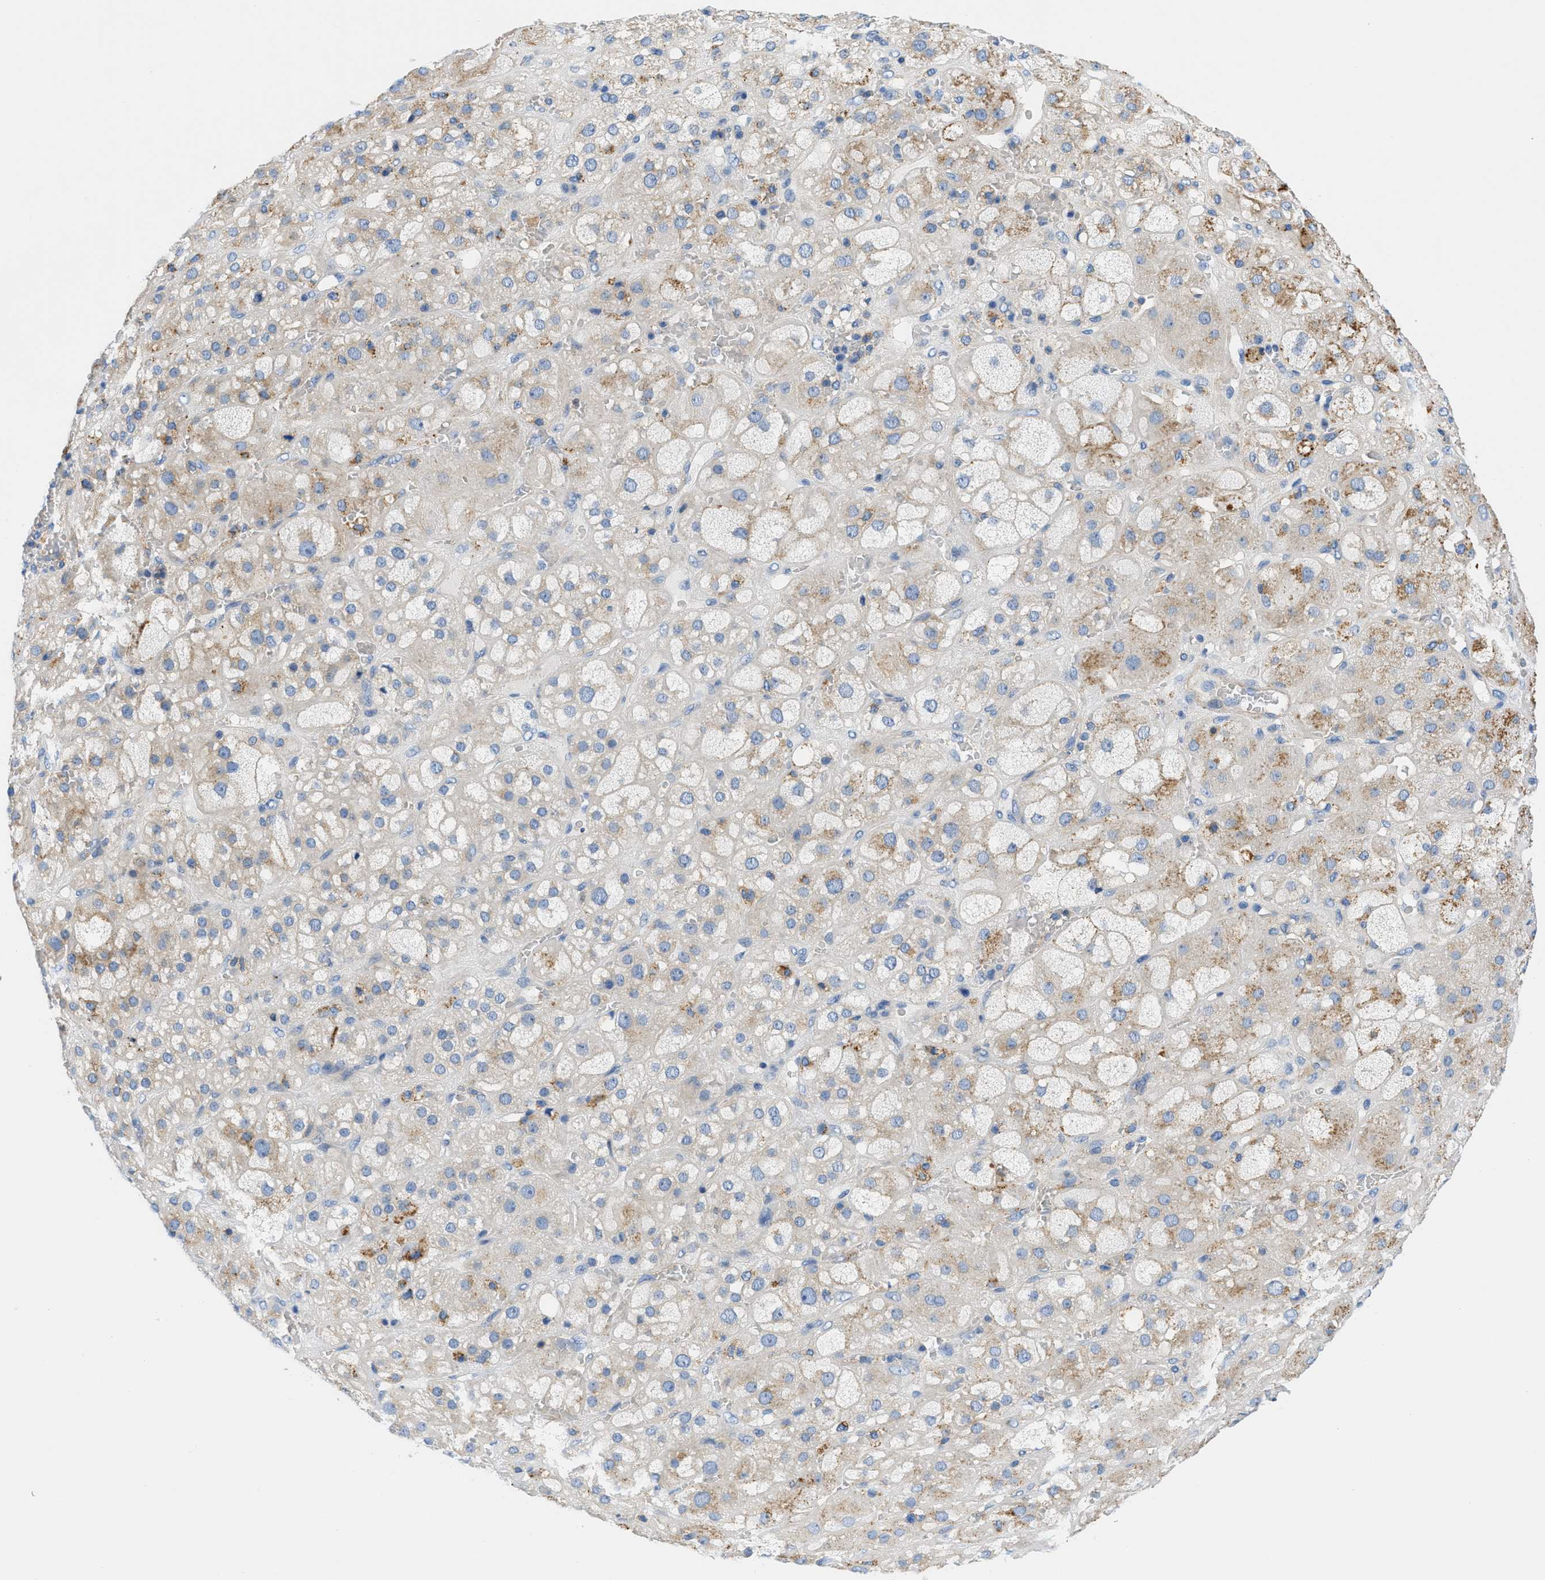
{"staining": {"intensity": "weak", "quantity": "25%-75%", "location": "cytoplasmic/membranous"}, "tissue": "adrenal gland", "cell_type": "Glandular cells", "image_type": "normal", "snomed": [{"axis": "morphology", "description": "Normal tissue, NOS"}, {"axis": "topography", "description": "Adrenal gland"}], "caption": "Immunohistochemical staining of unremarkable human adrenal gland reveals 25%-75% levels of weak cytoplasmic/membranous protein staining in approximately 25%-75% of glandular cells. The staining was performed using DAB (3,3'-diaminobenzidine) to visualize the protein expression in brown, while the nuclei were stained in blue with hematoxylin (Magnification: 20x).", "gene": "ORAI1", "patient": {"sex": "female", "age": 44}}